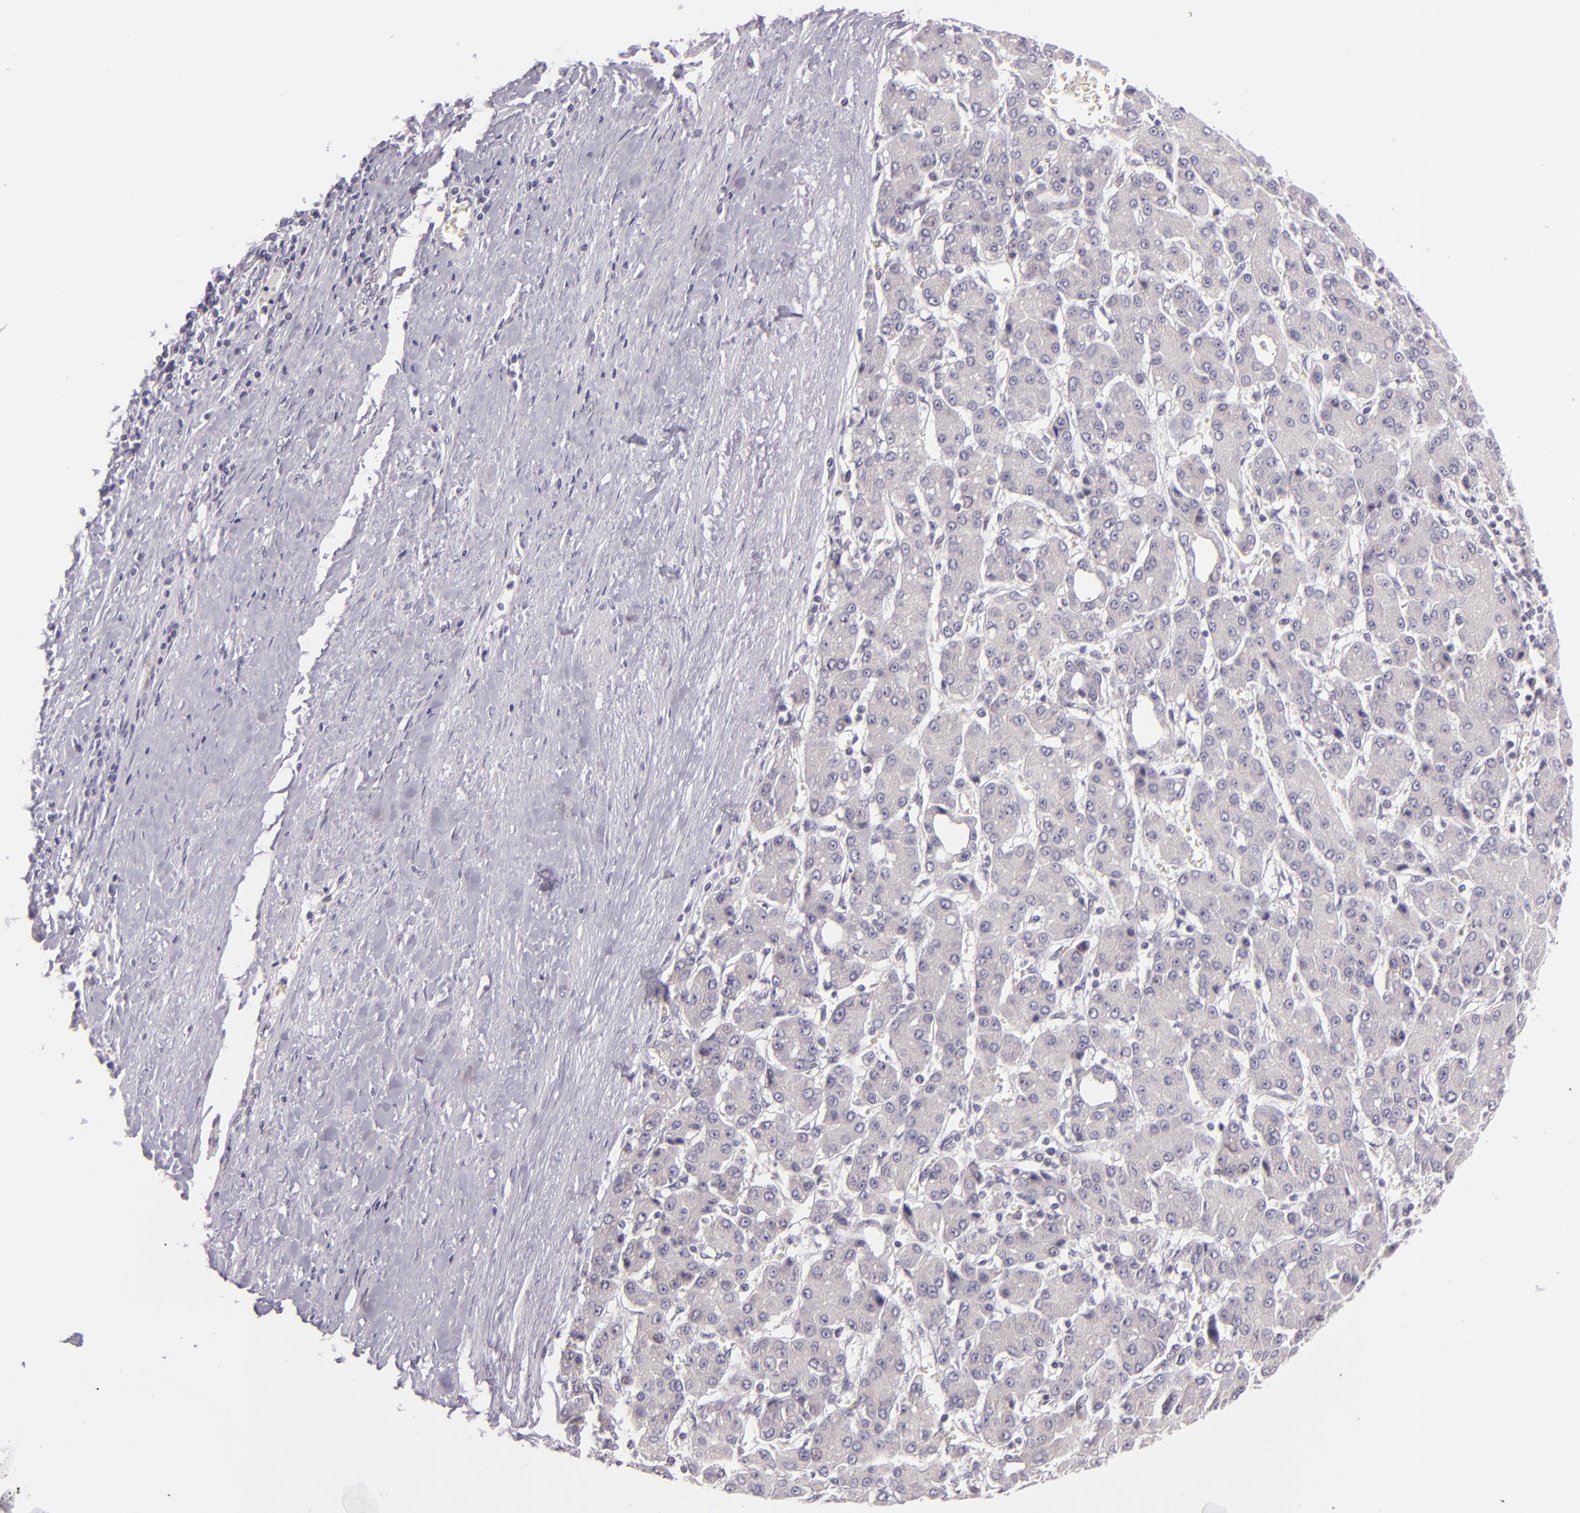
{"staining": {"intensity": "negative", "quantity": "none", "location": "none"}, "tissue": "liver cancer", "cell_type": "Tumor cells", "image_type": "cancer", "snomed": [{"axis": "morphology", "description": "Carcinoma, Hepatocellular, NOS"}, {"axis": "topography", "description": "Liver"}], "caption": "IHC histopathology image of liver cancer (hepatocellular carcinoma) stained for a protein (brown), which displays no staining in tumor cells. The staining is performed using DAB brown chromogen with nuclei counter-stained in using hematoxylin.", "gene": "CSE1L", "patient": {"sex": "male", "age": 69}}